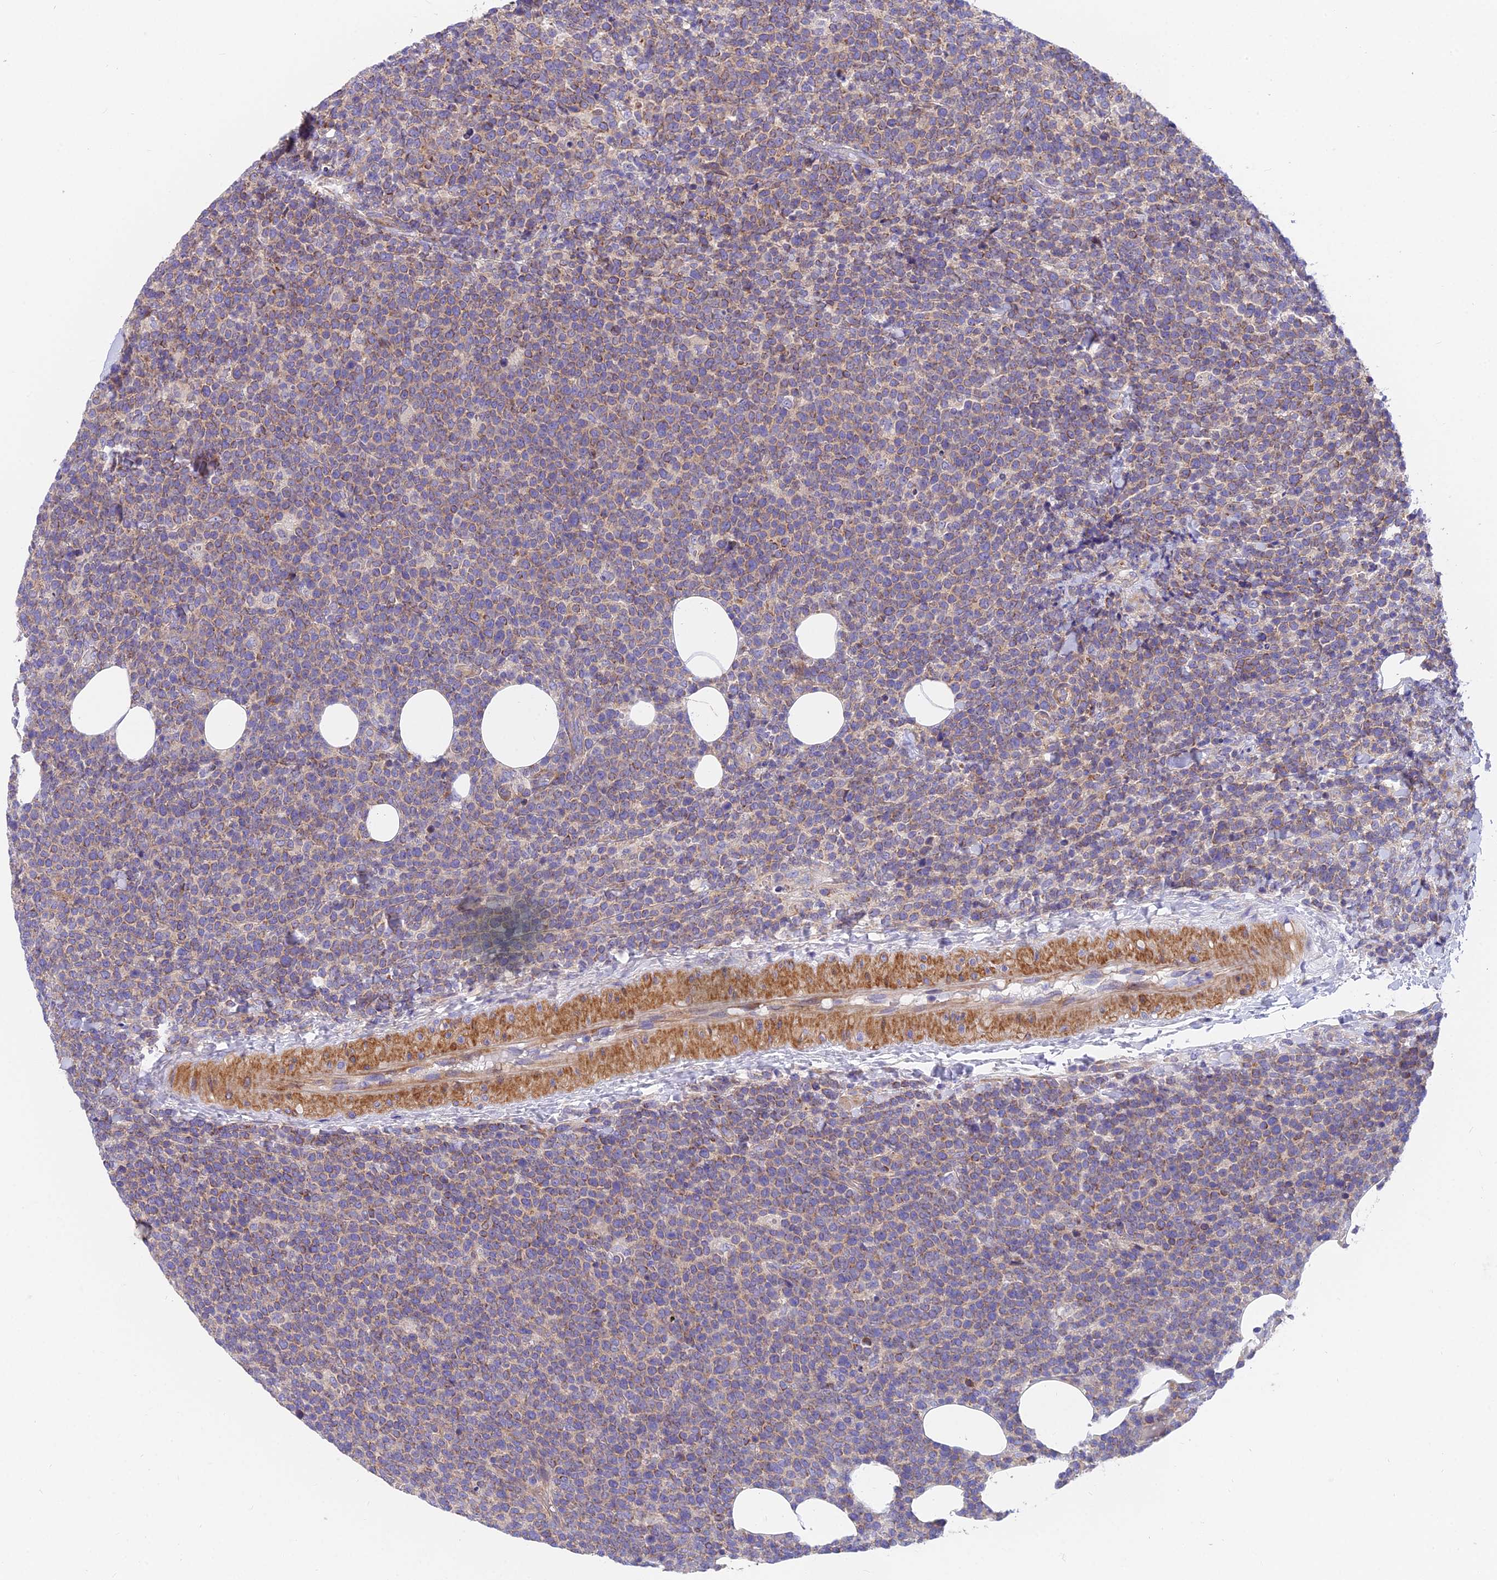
{"staining": {"intensity": "weak", "quantity": "25%-75%", "location": "cytoplasmic/membranous"}, "tissue": "lymphoma", "cell_type": "Tumor cells", "image_type": "cancer", "snomed": [{"axis": "morphology", "description": "Malignant lymphoma, non-Hodgkin's type, High grade"}, {"axis": "topography", "description": "Lymph node"}], "caption": "There is low levels of weak cytoplasmic/membranous expression in tumor cells of lymphoma, as demonstrated by immunohistochemical staining (brown color).", "gene": "MVB12A", "patient": {"sex": "male", "age": 61}}